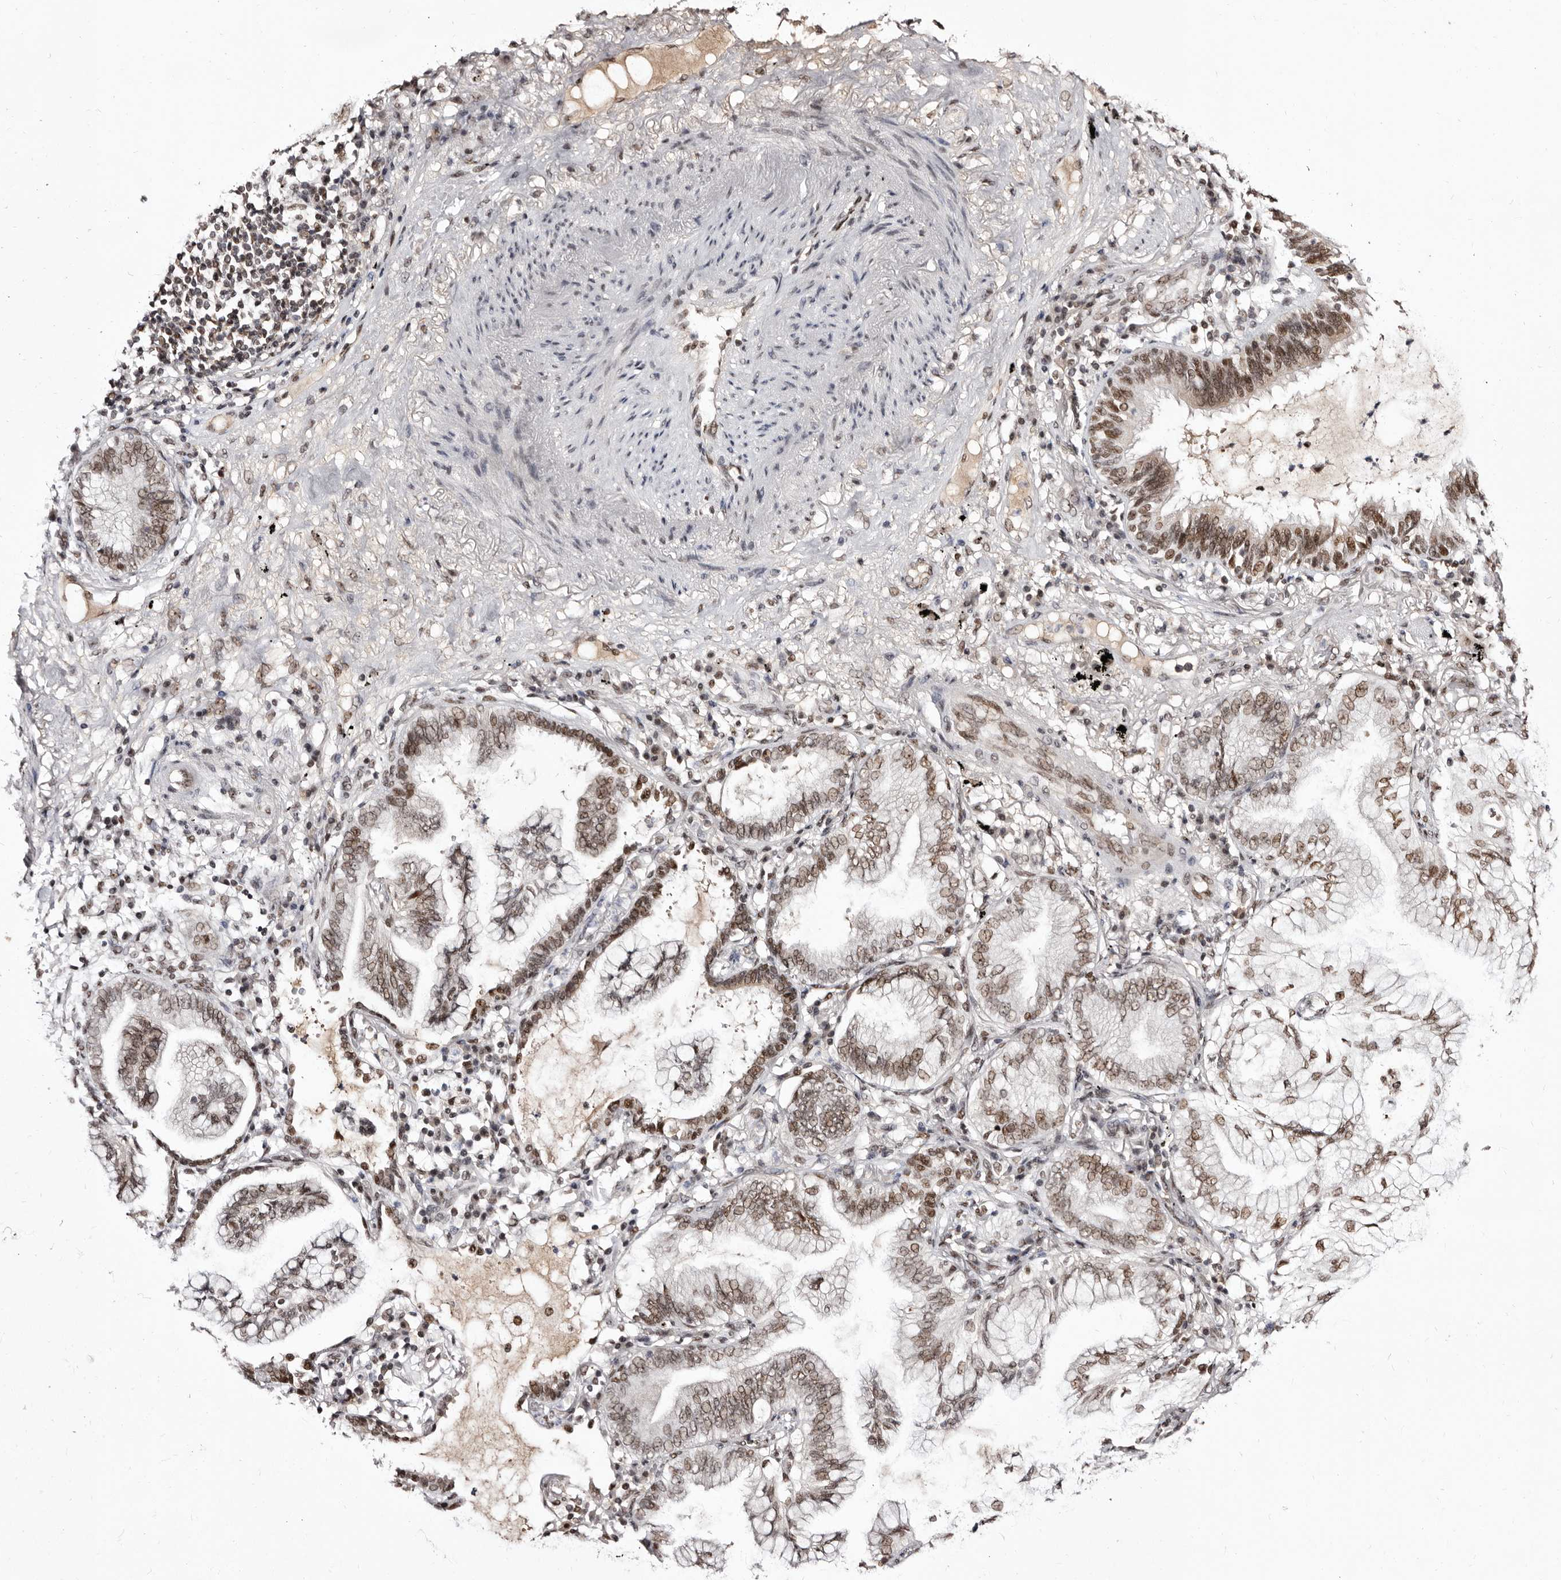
{"staining": {"intensity": "moderate", "quantity": ">75%", "location": "nuclear"}, "tissue": "lung cancer", "cell_type": "Tumor cells", "image_type": "cancer", "snomed": [{"axis": "morphology", "description": "Adenocarcinoma, NOS"}, {"axis": "topography", "description": "Lung"}], "caption": "This image displays adenocarcinoma (lung) stained with immunohistochemistry to label a protein in brown. The nuclear of tumor cells show moderate positivity for the protein. Nuclei are counter-stained blue.", "gene": "ANAPC11", "patient": {"sex": "female", "age": 70}}